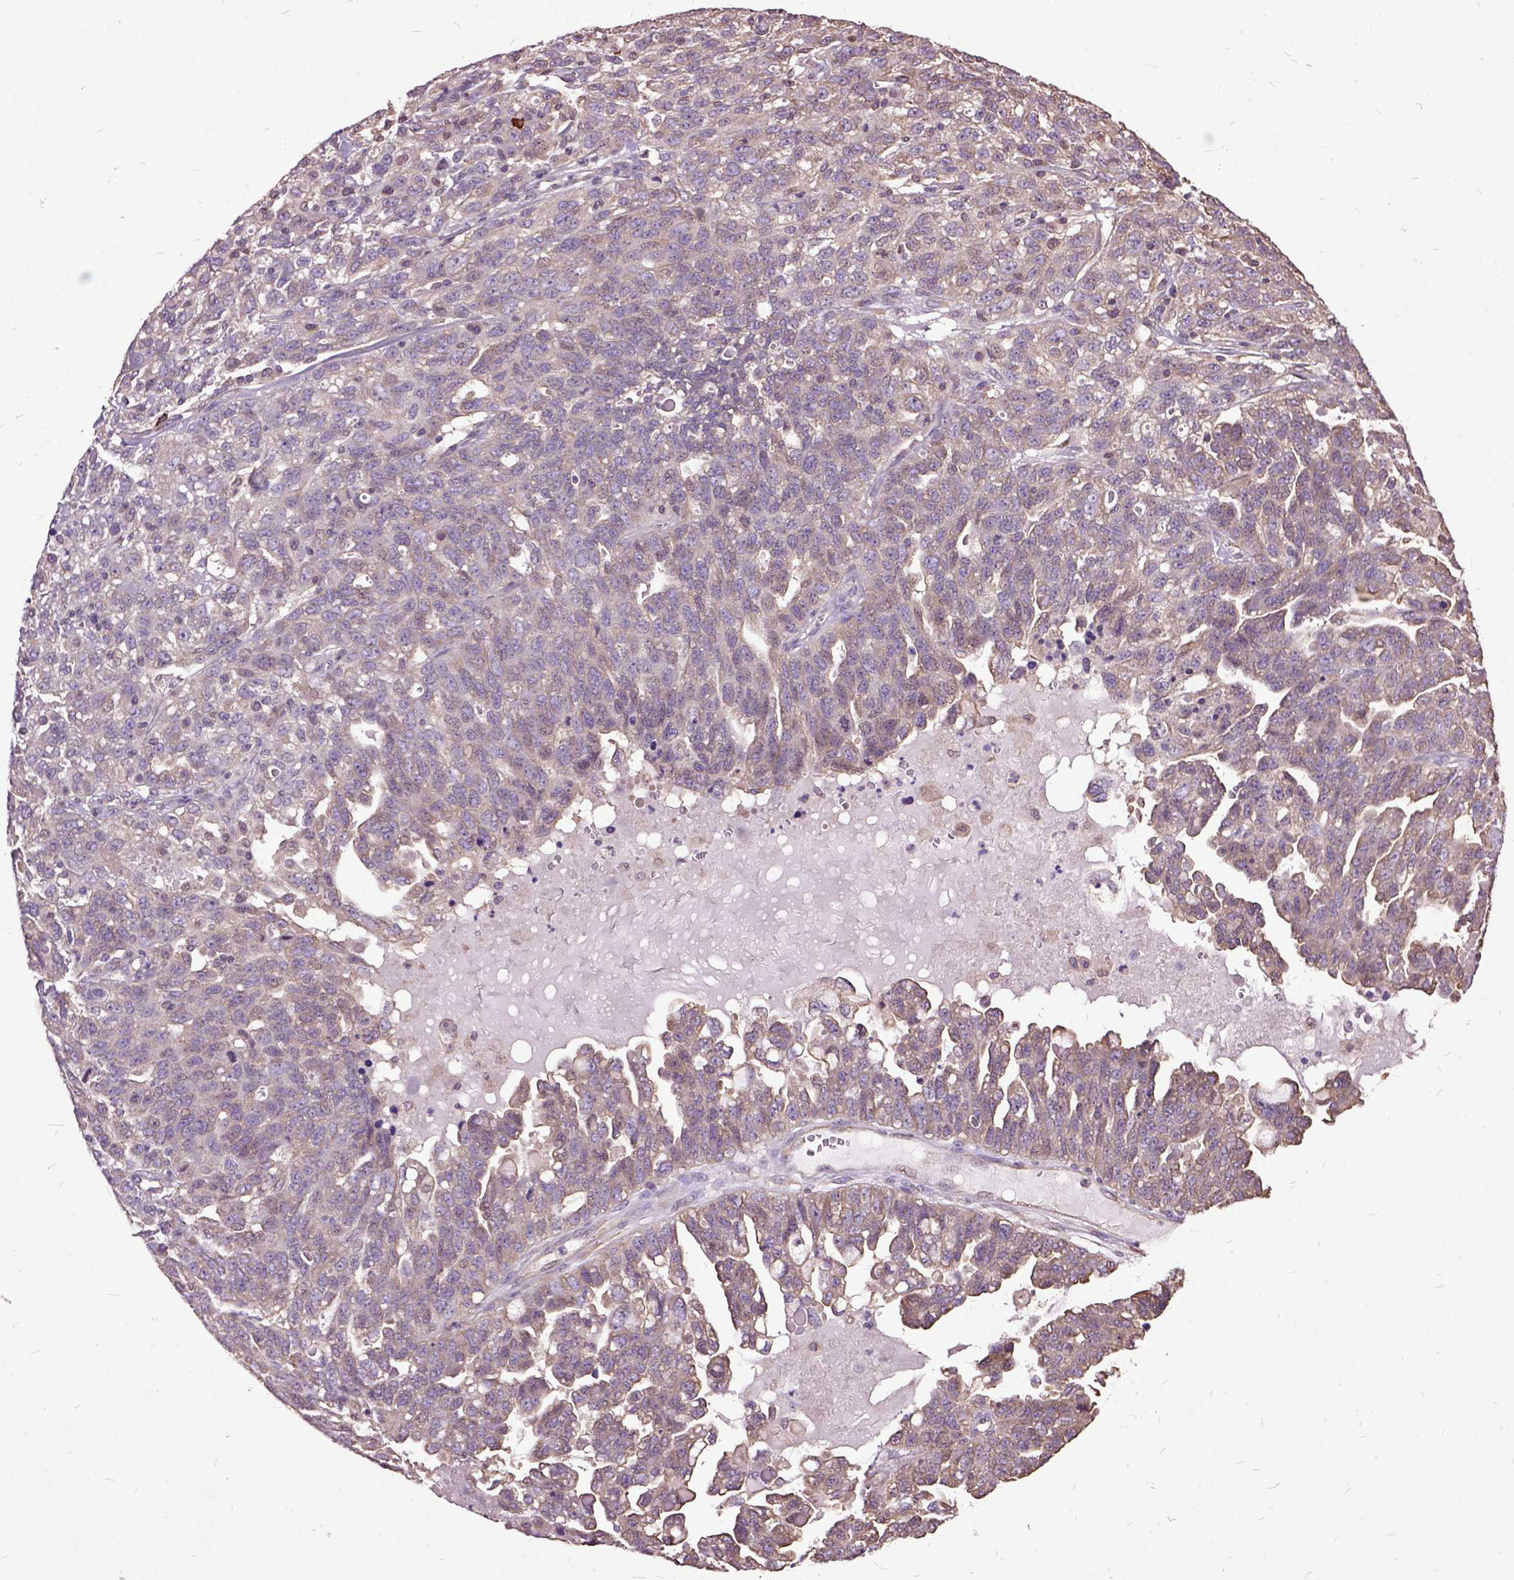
{"staining": {"intensity": "negative", "quantity": "none", "location": "none"}, "tissue": "ovarian cancer", "cell_type": "Tumor cells", "image_type": "cancer", "snomed": [{"axis": "morphology", "description": "Cystadenocarcinoma, serous, NOS"}, {"axis": "topography", "description": "Ovary"}], "caption": "Immunohistochemistry (IHC) histopathology image of neoplastic tissue: ovarian cancer (serous cystadenocarcinoma) stained with DAB (3,3'-diaminobenzidine) exhibits no significant protein staining in tumor cells.", "gene": "AREG", "patient": {"sex": "female", "age": 71}}